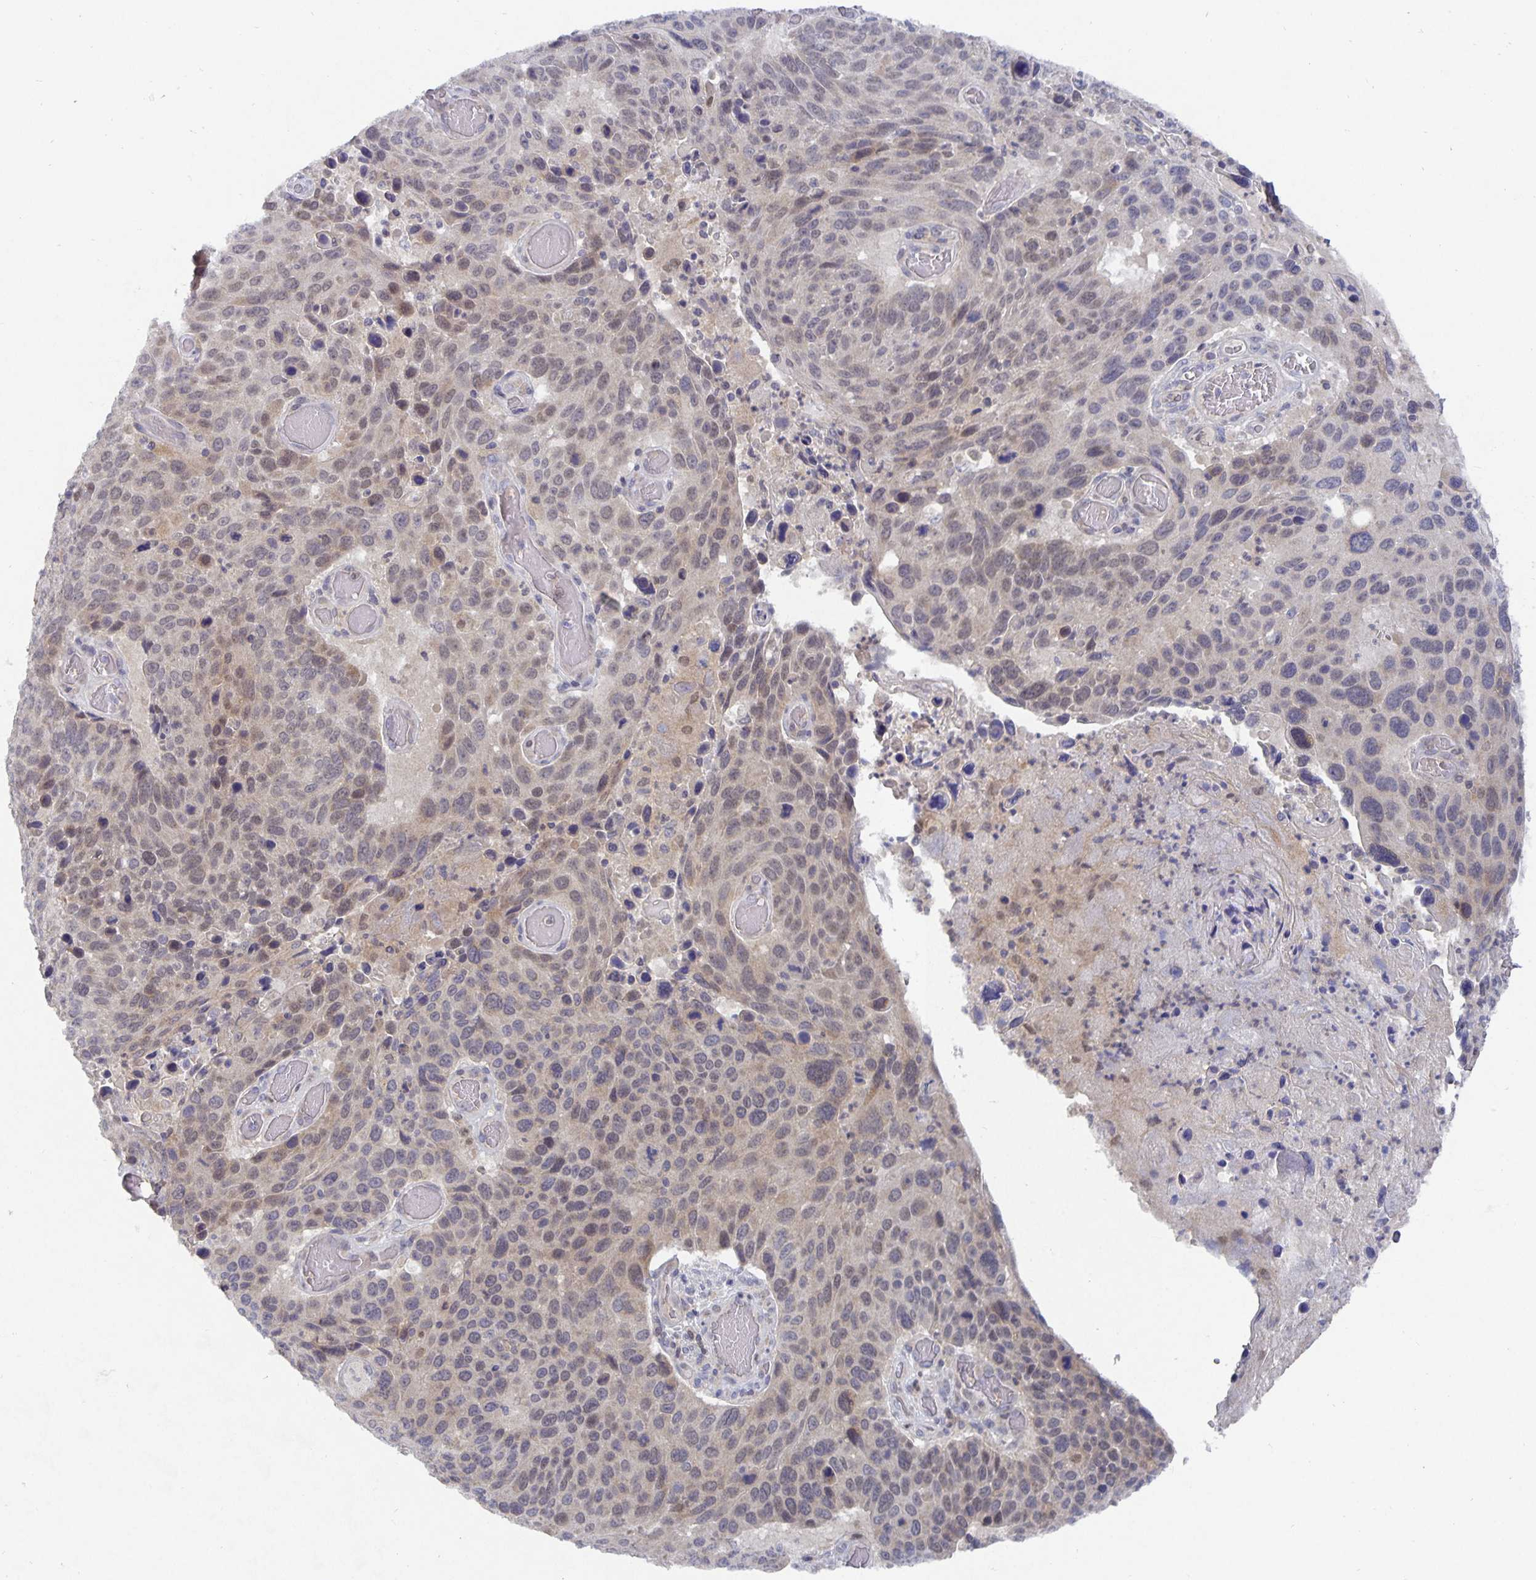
{"staining": {"intensity": "weak", "quantity": "<25%", "location": "nuclear"}, "tissue": "lung cancer", "cell_type": "Tumor cells", "image_type": "cancer", "snomed": [{"axis": "morphology", "description": "Squamous cell carcinoma, NOS"}, {"axis": "topography", "description": "Lung"}], "caption": "Immunohistochemical staining of lung squamous cell carcinoma displays no significant positivity in tumor cells.", "gene": "HEPN1", "patient": {"sex": "male", "age": 68}}